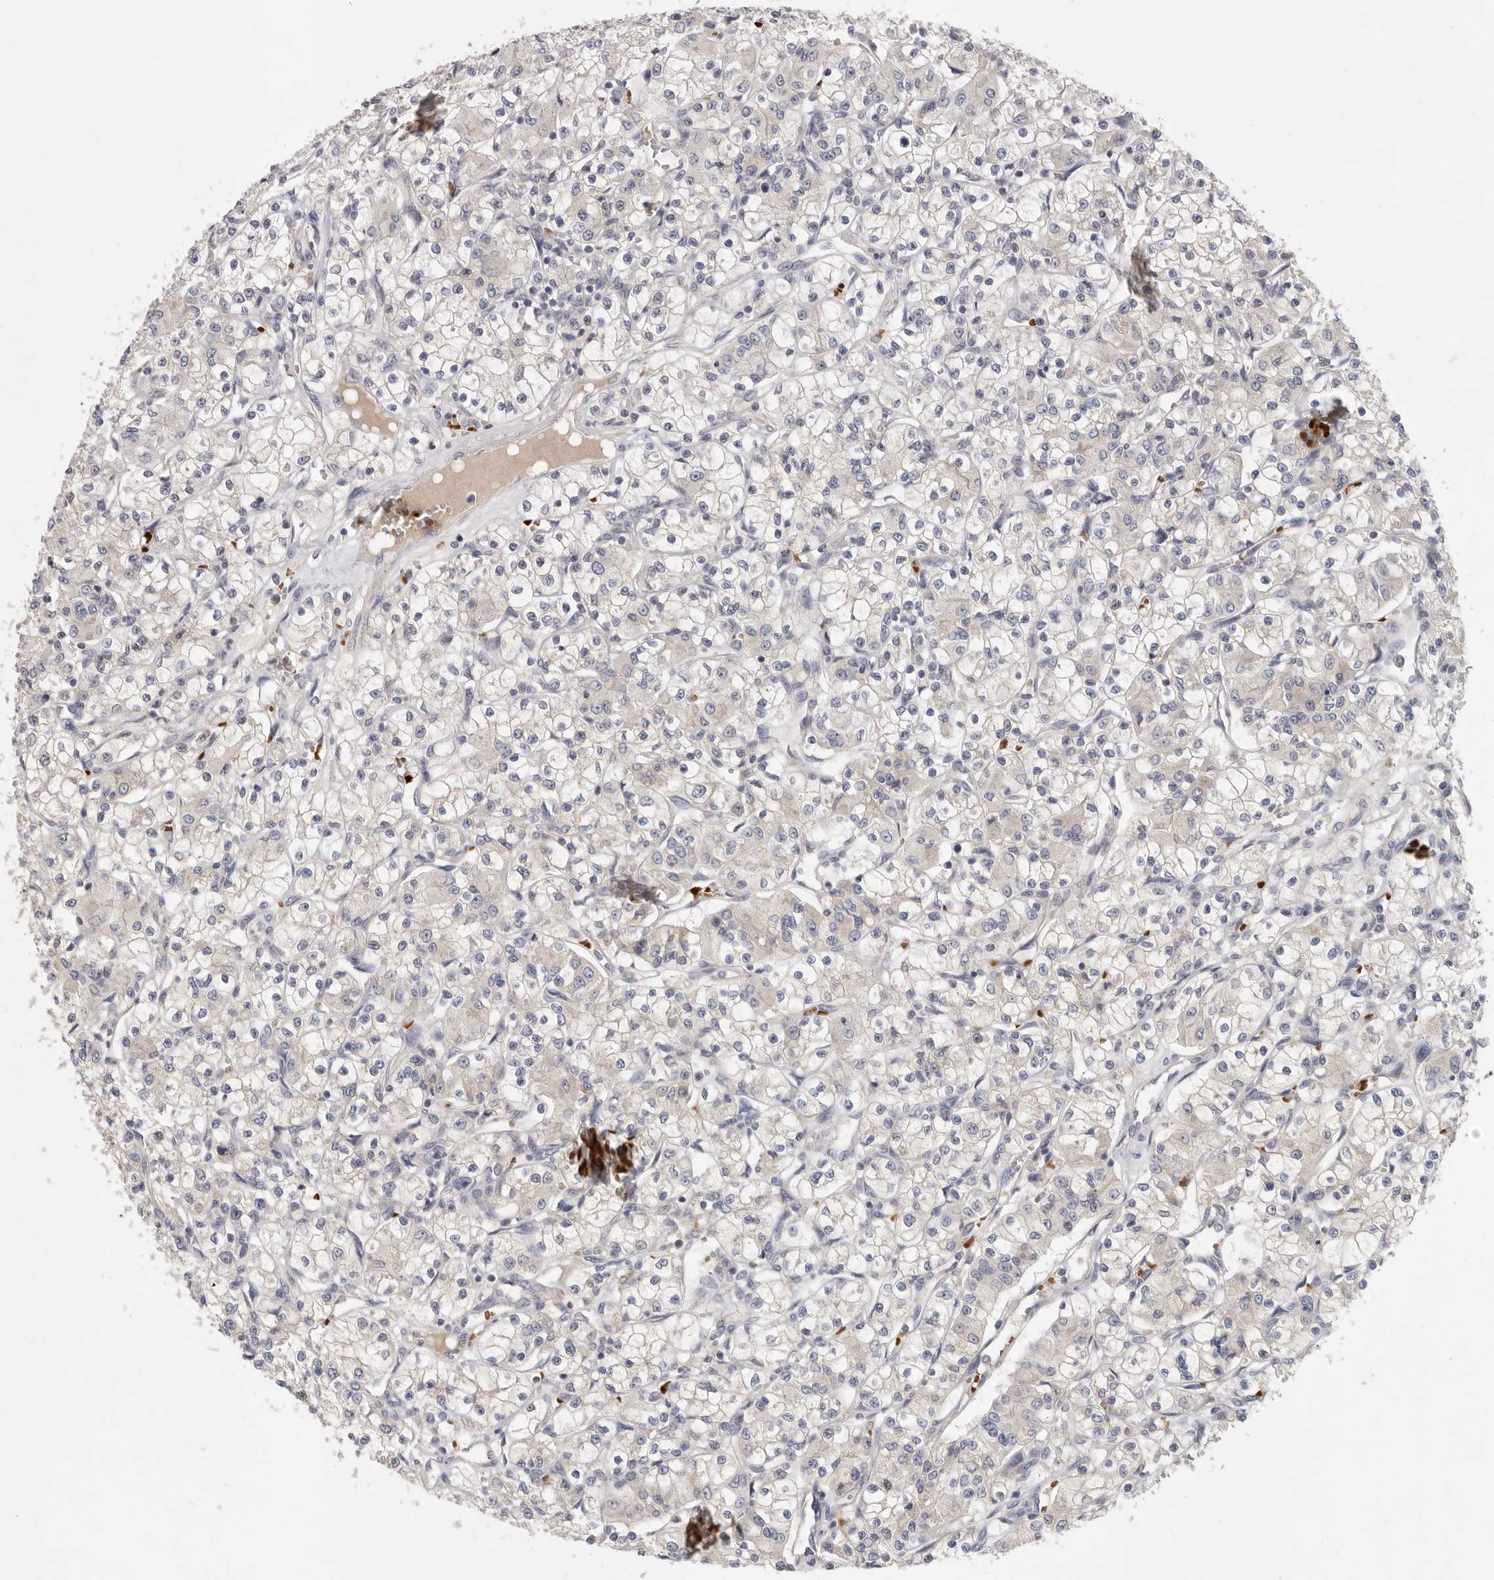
{"staining": {"intensity": "negative", "quantity": "none", "location": "none"}, "tissue": "renal cancer", "cell_type": "Tumor cells", "image_type": "cancer", "snomed": [{"axis": "morphology", "description": "Adenocarcinoma, NOS"}, {"axis": "topography", "description": "Kidney"}], "caption": "Adenocarcinoma (renal) stained for a protein using IHC reveals no positivity tumor cells.", "gene": "CFAP298", "patient": {"sex": "female", "age": 59}}